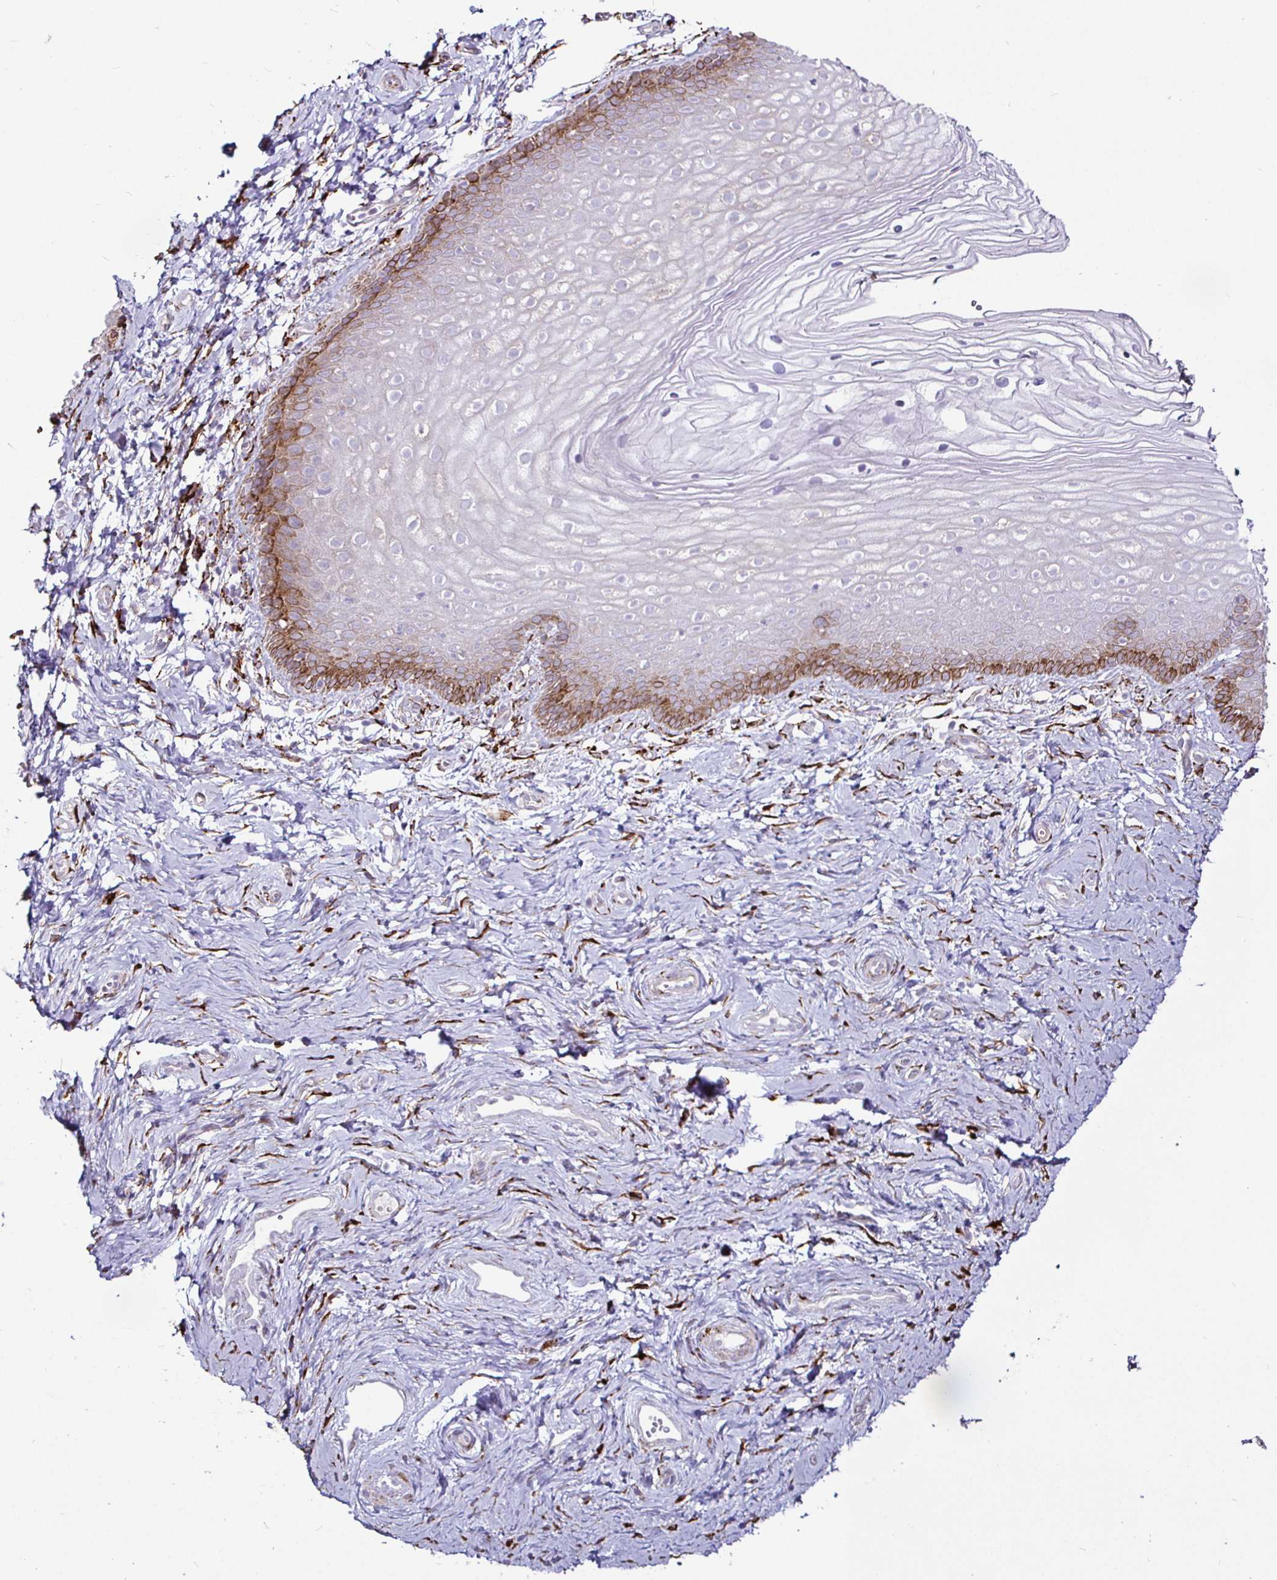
{"staining": {"intensity": "strong", "quantity": "25%-75%", "location": "cytoplasmic/membranous"}, "tissue": "vagina", "cell_type": "Squamous epithelial cells", "image_type": "normal", "snomed": [{"axis": "morphology", "description": "Normal tissue, NOS"}, {"axis": "topography", "description": "Vagina"}], "caption": "Immunohistochemistry (IHC) histopathology image of unremarkable vagina: vagina stained using IHC displays high levels of strong protein expression localized specifically in the cytoplasmic/membranous of squamous epithelial cells, appearing as a cytoplasmic/membranous brown color.", "gene": "P4HA2", "patient": {"sex": "female", "age": 38}}